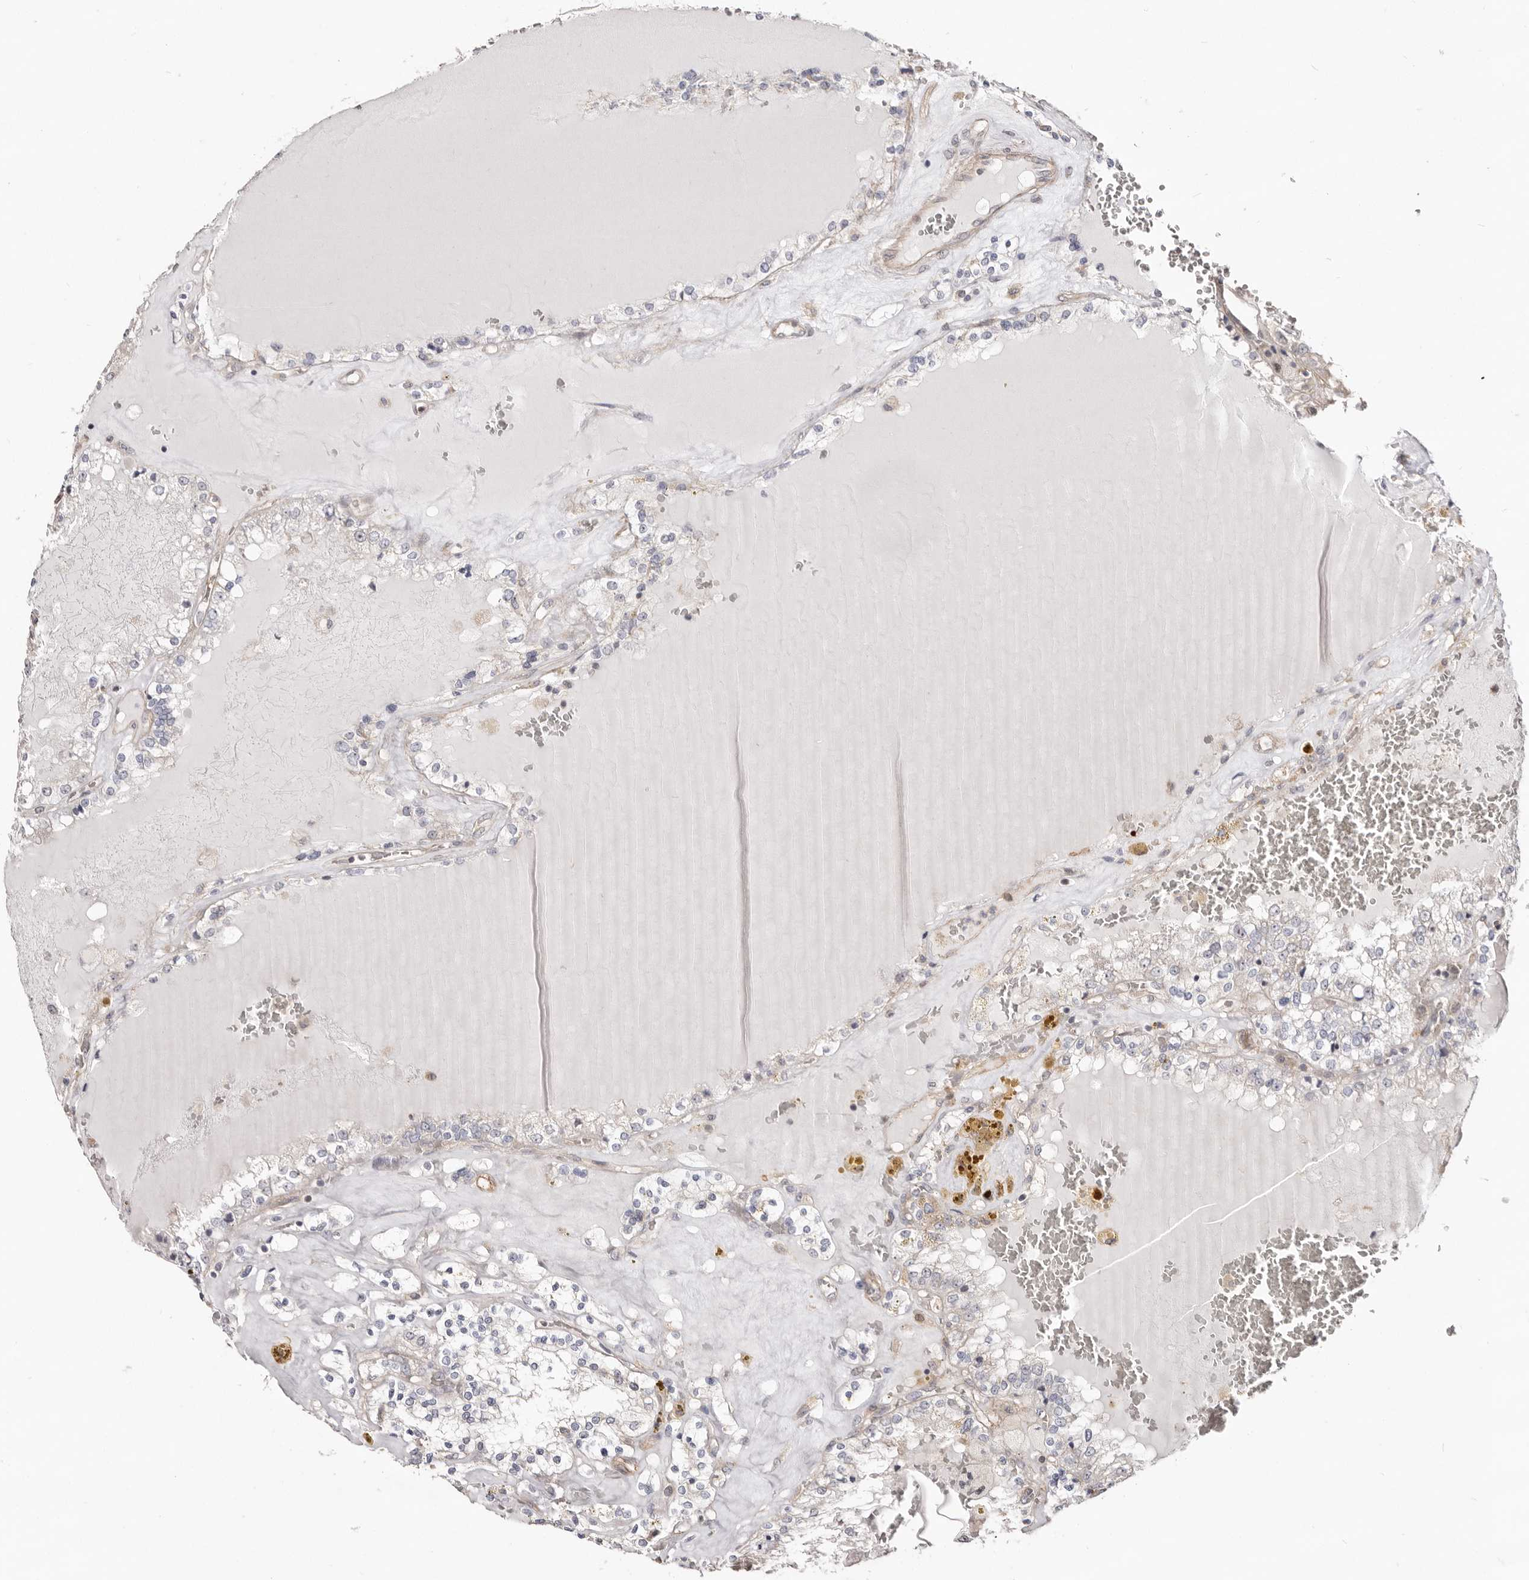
{"staining": {"intensity": "negative", "quantity": "none", "location": "none"}, "tissue": "renal cancer", "cell_type": "Tumor cells", "image_type": "cancer", "snomed": [{"axis": "morphology", "description": "Adenocarcinoma, NOS"}, {"axis": "topography", "description": "Kidney"}], "caption": "DAB (3,3'-diaminobenzidine) immunohistochemical staining of renal cancer (adenocarcinoma) demonstrates no significant positivity in tumor cells. (DAB (3,3'-diaminobenzidine) immunohistochemistry visualized using brightfield microscopy, high magnification).", "gene": "GPATCH4", "patient": {"sex": "female", "age": 56}}